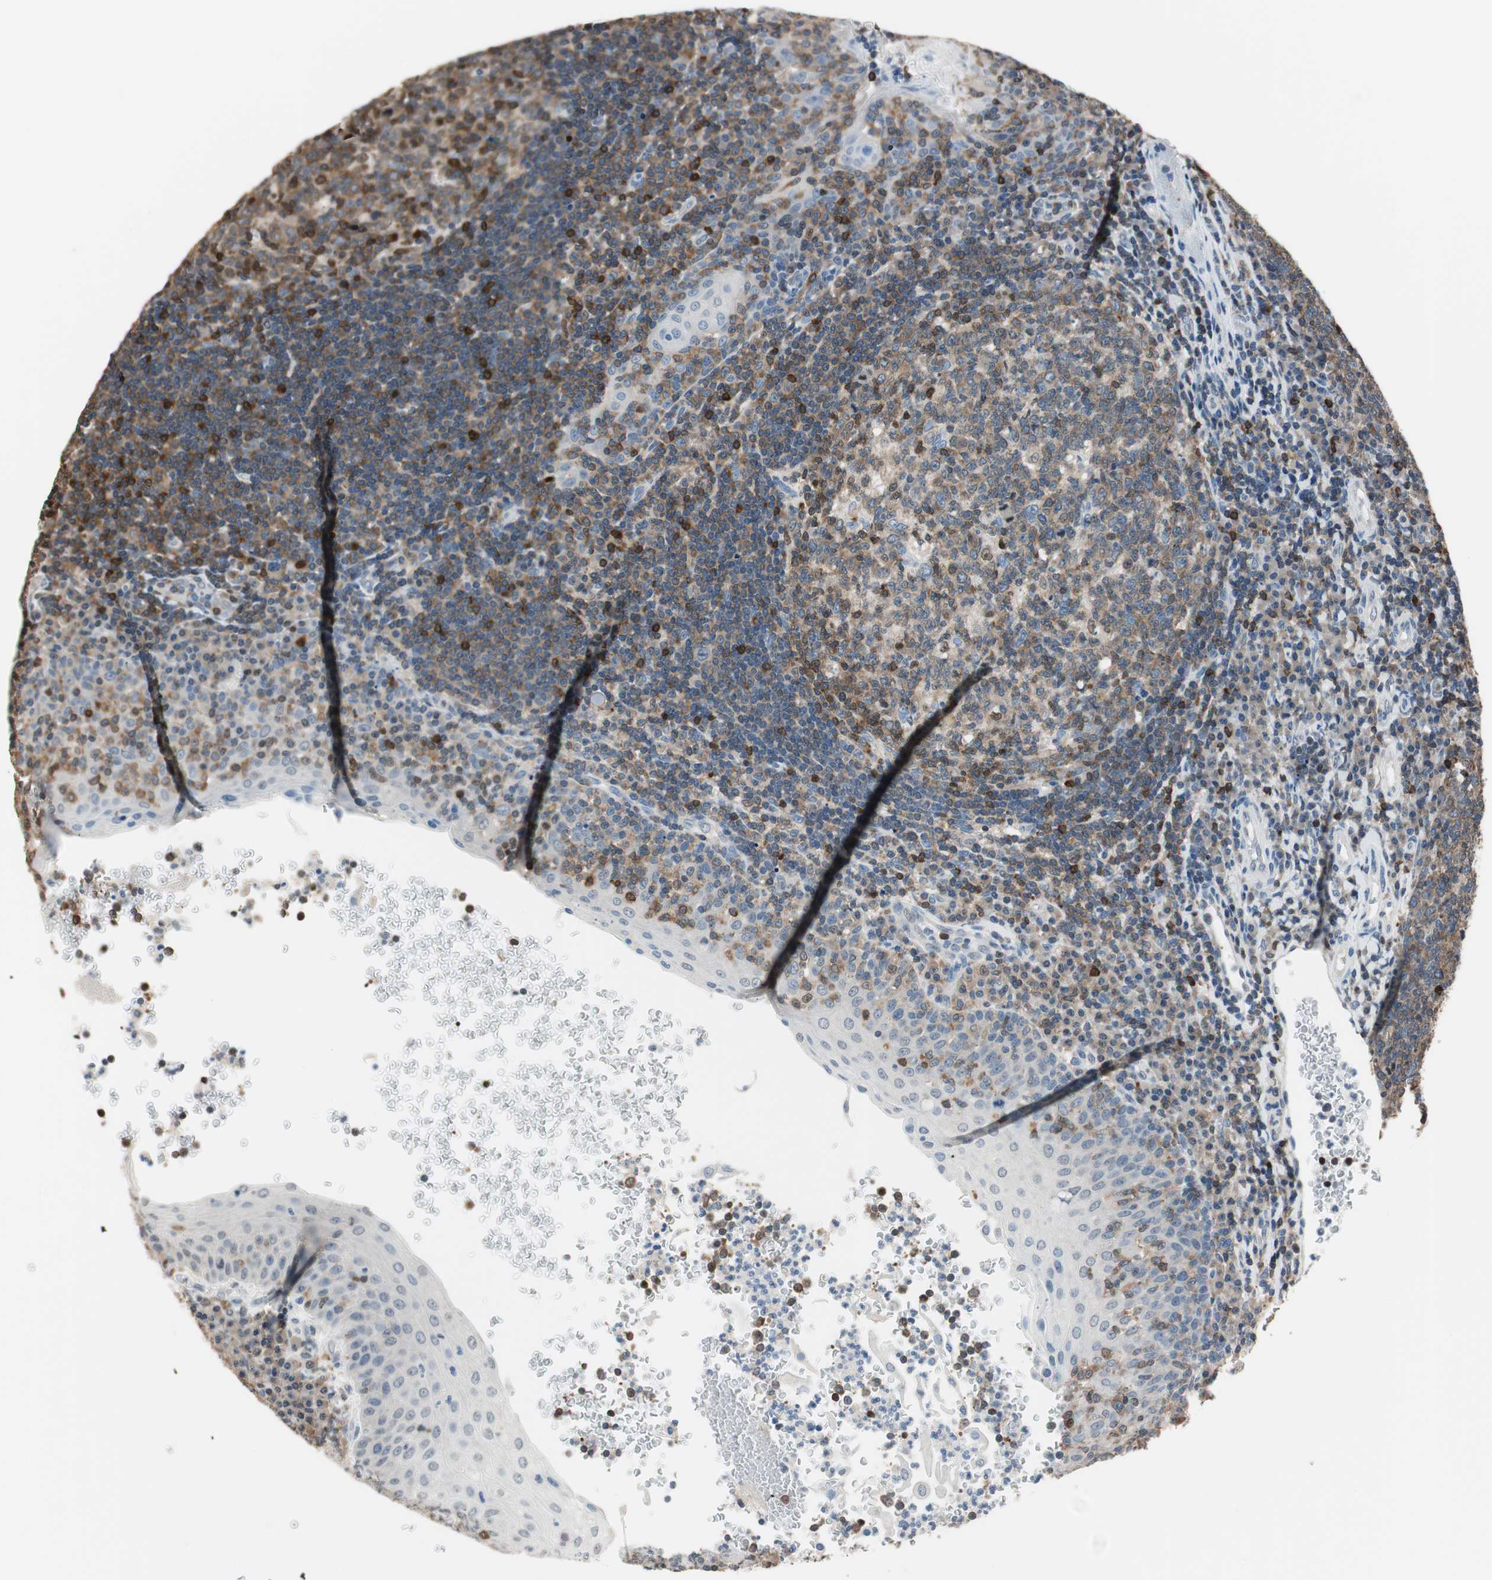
{"staining": {"intensity": "moderate", "quantity": ">75%", "location": "cytoplasmic/membranous"}, "tissue": "tonsil", "cell_type": "Germinal center cells", "image_type": "normal", "snomed": [{"axis": "morphology", "description": "Normal tissue, NOS"}, {"axis": "topography", "description": "Tonsil"}], "caption": "High-power microscopy captured an immunohistochemistry photomicrograph of unremarkable tonsil, revealing moderate cytoplasmic/membranous staining in about >75% of germinal center cells. The staining was performed using DAB to visualize the protein expression in brown, while the nuclei were stained in blue with hematoxylin (Magnification: 20x).", "gene": "NFATC2", "patient": {"sex": "female", "age": 40}}